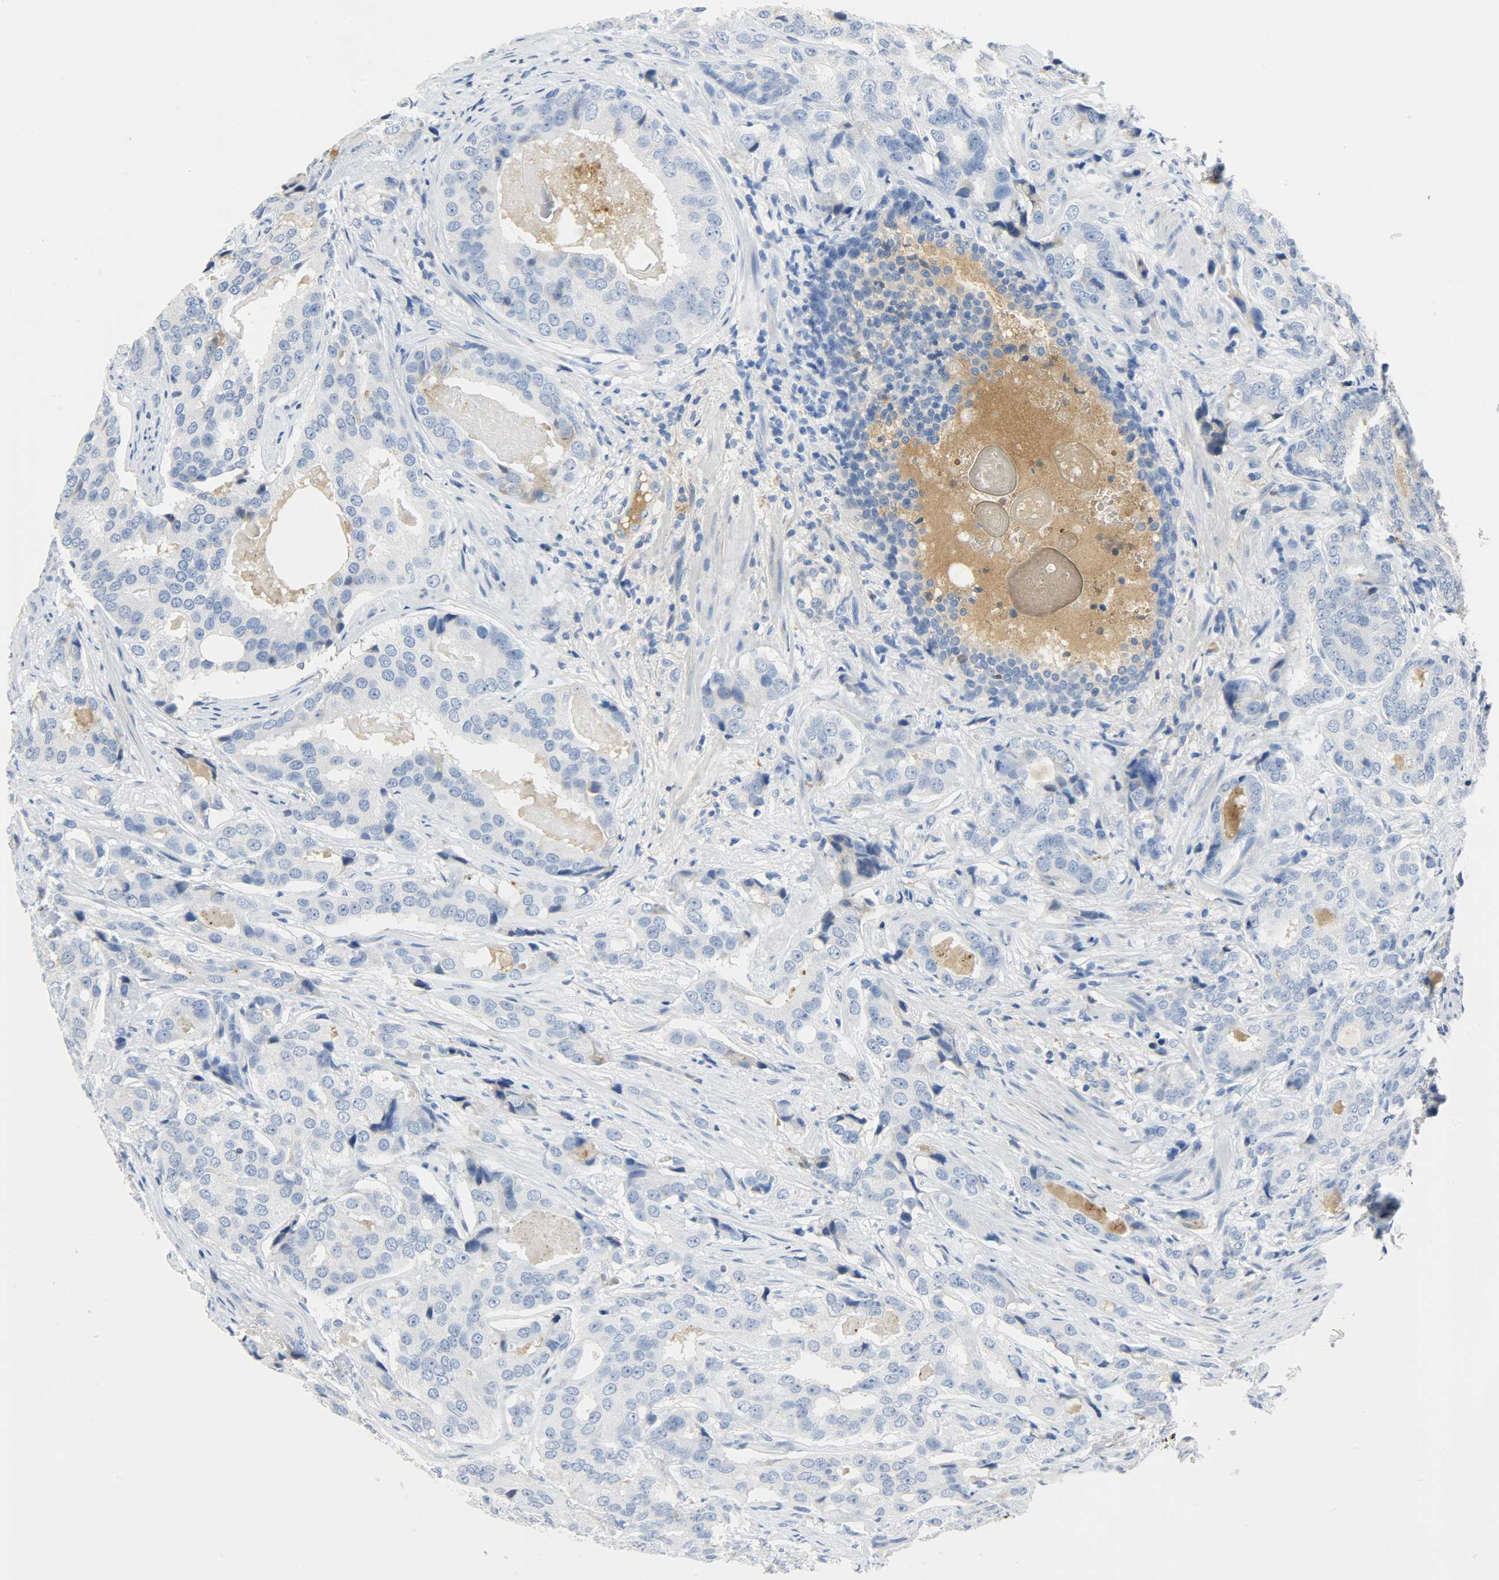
{"staining": {"intensity": "negative", "quantity": "none", "location": "none"}, "tissue": "prostate cancer", "cell_type": "Tumor cells", "image_type": "cancer", "snomed": [{"axis": "morphology", "description": "Adenocarcinoma, High grade"}, {"axis": "topography", "description": "Prostate"}], "caption": "An IHC photomicrograph of adenocarcinoma (high-grade) (prostate) is shown. There is no staining in tumor cells of adenocarcinoma (high-grade) (prostate).", "gene": "CRP", "patient": {"sex": "male", "age": 58}}